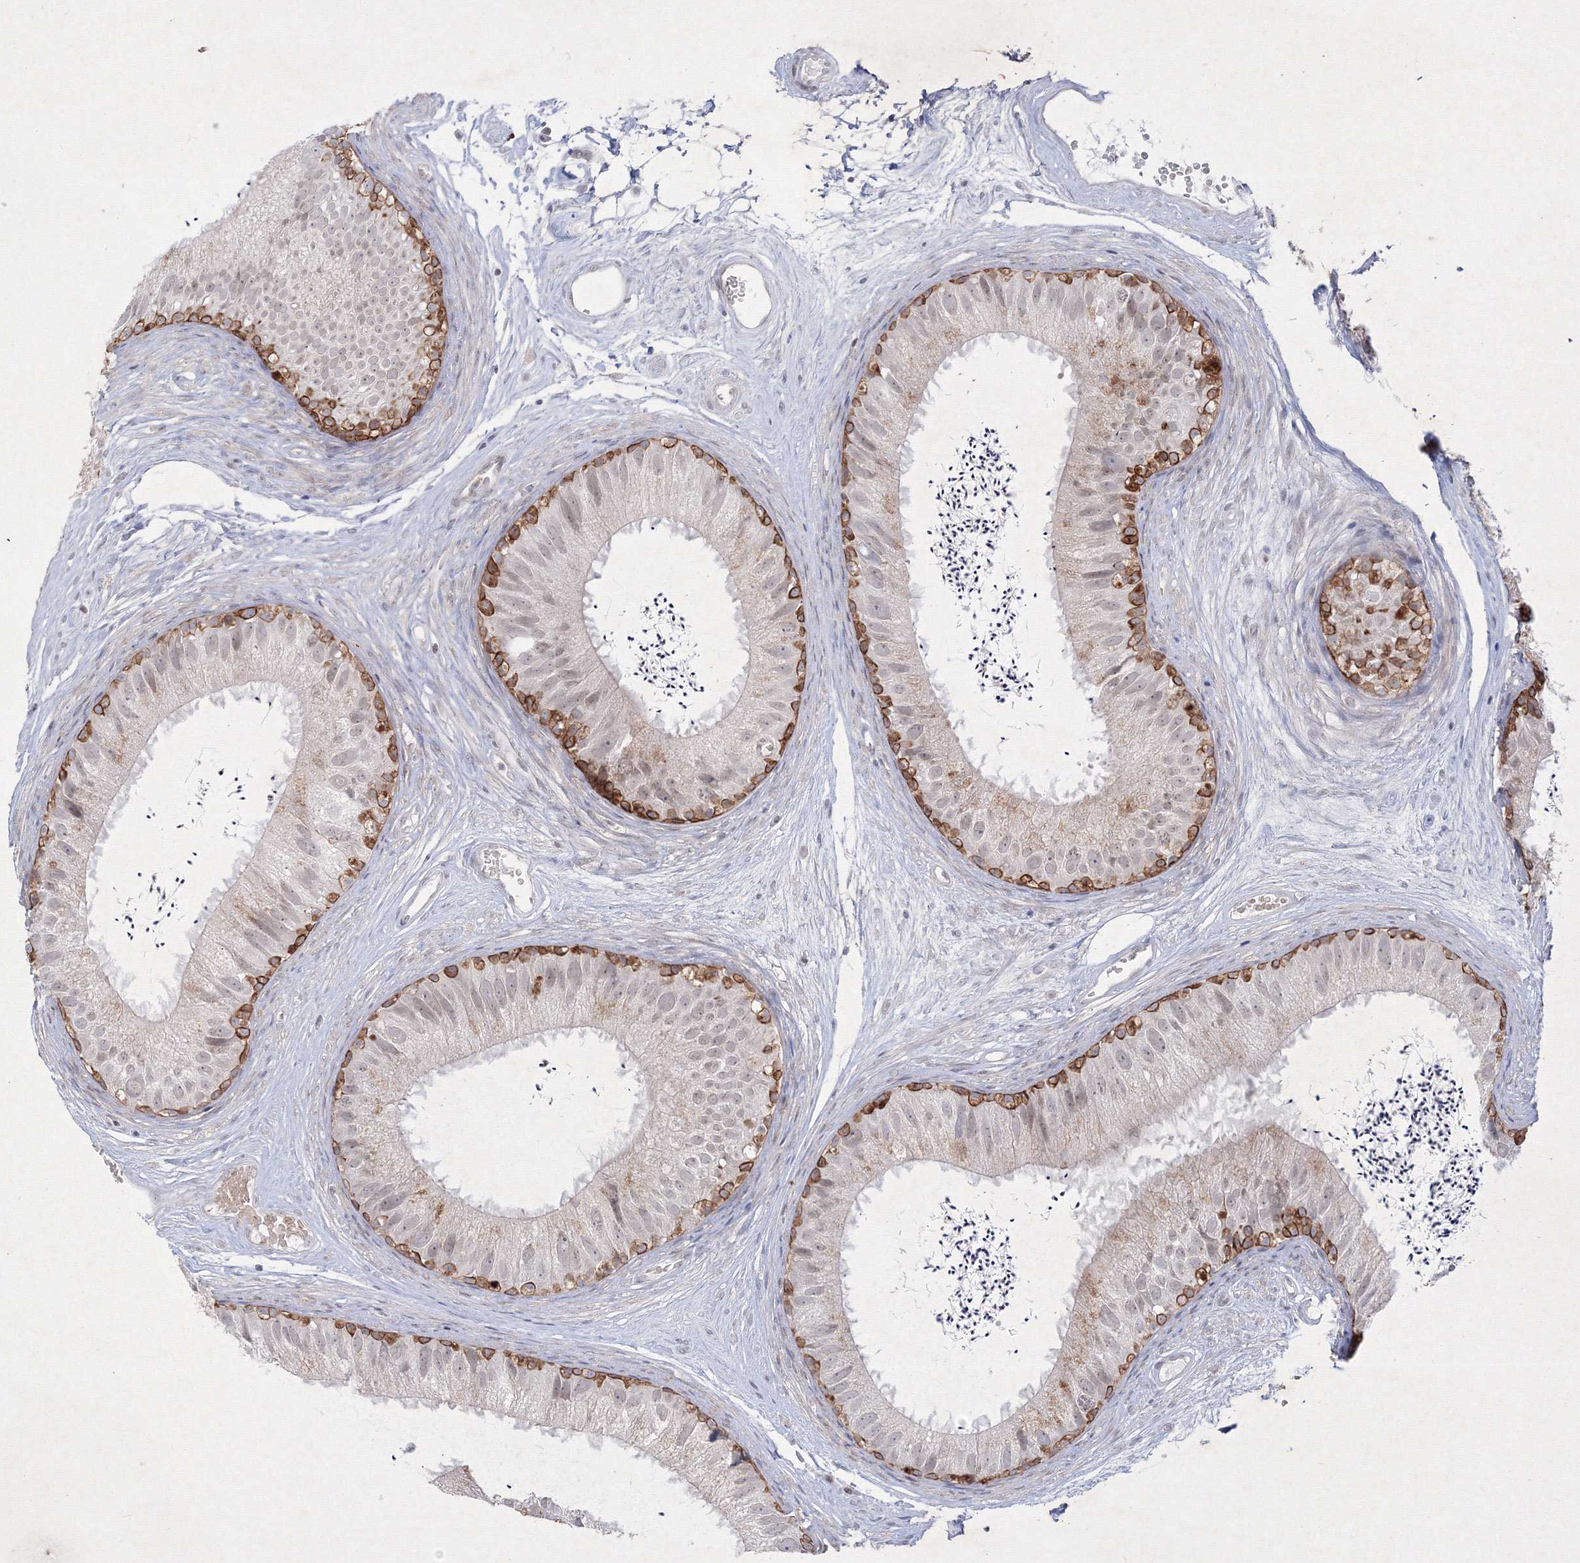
{"staining": {"intensity": "strong", "quantity": "25%-75%", "location": "cytoplasmic/membranous"}, "tissue": "epididymis", "cell_type": "Glandular cells", "image_type": "normal", "snomed": [{"axis": "morphology", "description": "Normal tissue, NOS"}, {"axis": "topography", "description": "Epididymis"}], "caption": "The photomicrograph exhibits a brown stain indicating the presence of a protein in the cytoplasmic/membranous of glandular cells in epididymis. (DAB (3,3'-diaminobenzidine) IHC with brightfield microscopy, high magnification).", "gene": "NXPE3", "patient": {"sex": "male", "age": 77}}